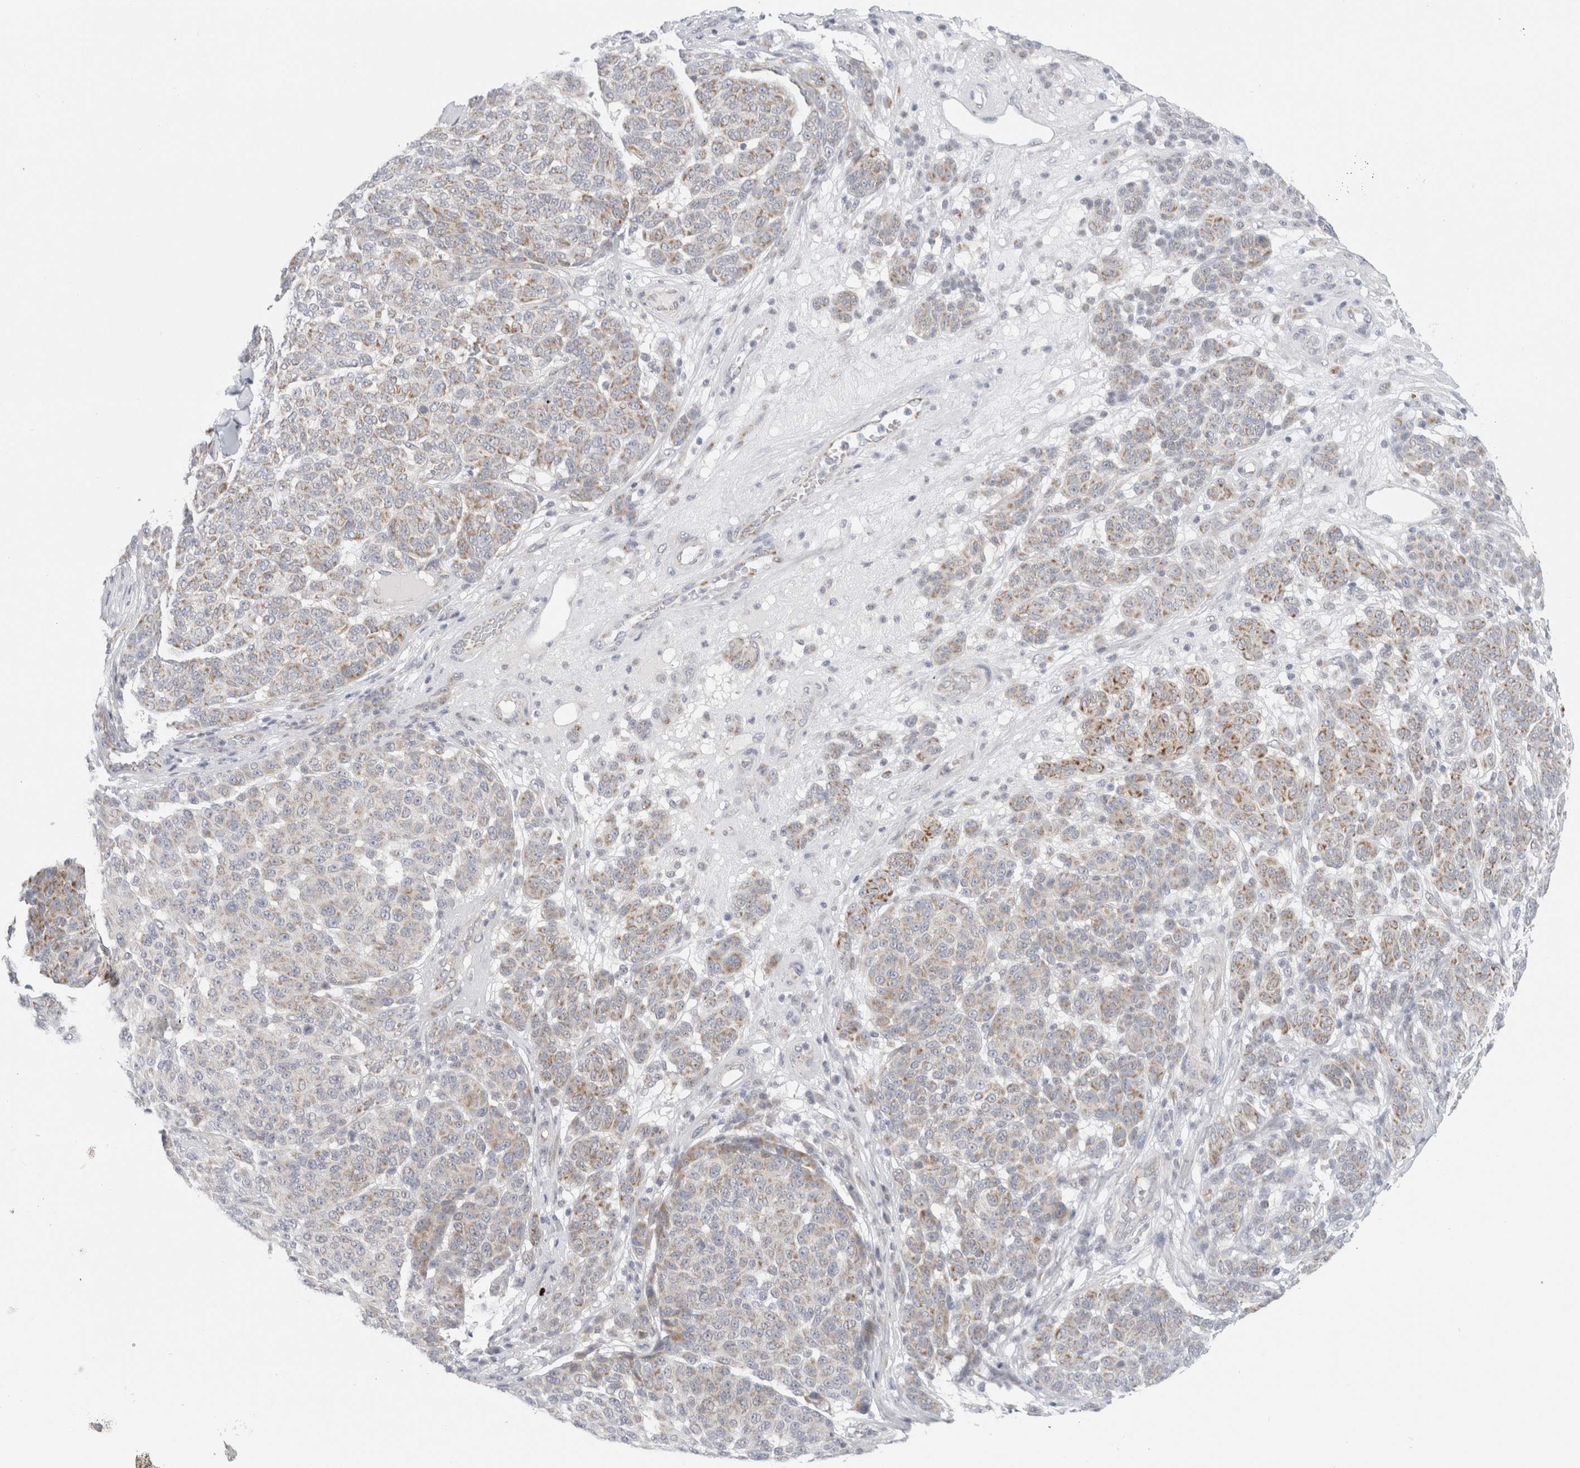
{"staining": {"intensity": "moderate", "quantity": "25%-75%", "location": "cytoplasmic/membranous"}, "tissue": "melanoma", "cell_type": "Tumor cells", "image_type": "cancer", "snomed": [{"axis": "morphology", "description": "Malignant melanoma, NOS"}, {"axis": "topography", "description": "Skin"}], "caption": "A high-resolution micrograph shows immunohistochemistry (IHC) staining of malignant melanoma, which exhibits moderate cytoplasmic/membranous positivity in approximately 25%-75% of tumor cells.", "gene": "FAHD1", "patient": {"sex": "male", "age": 59}}